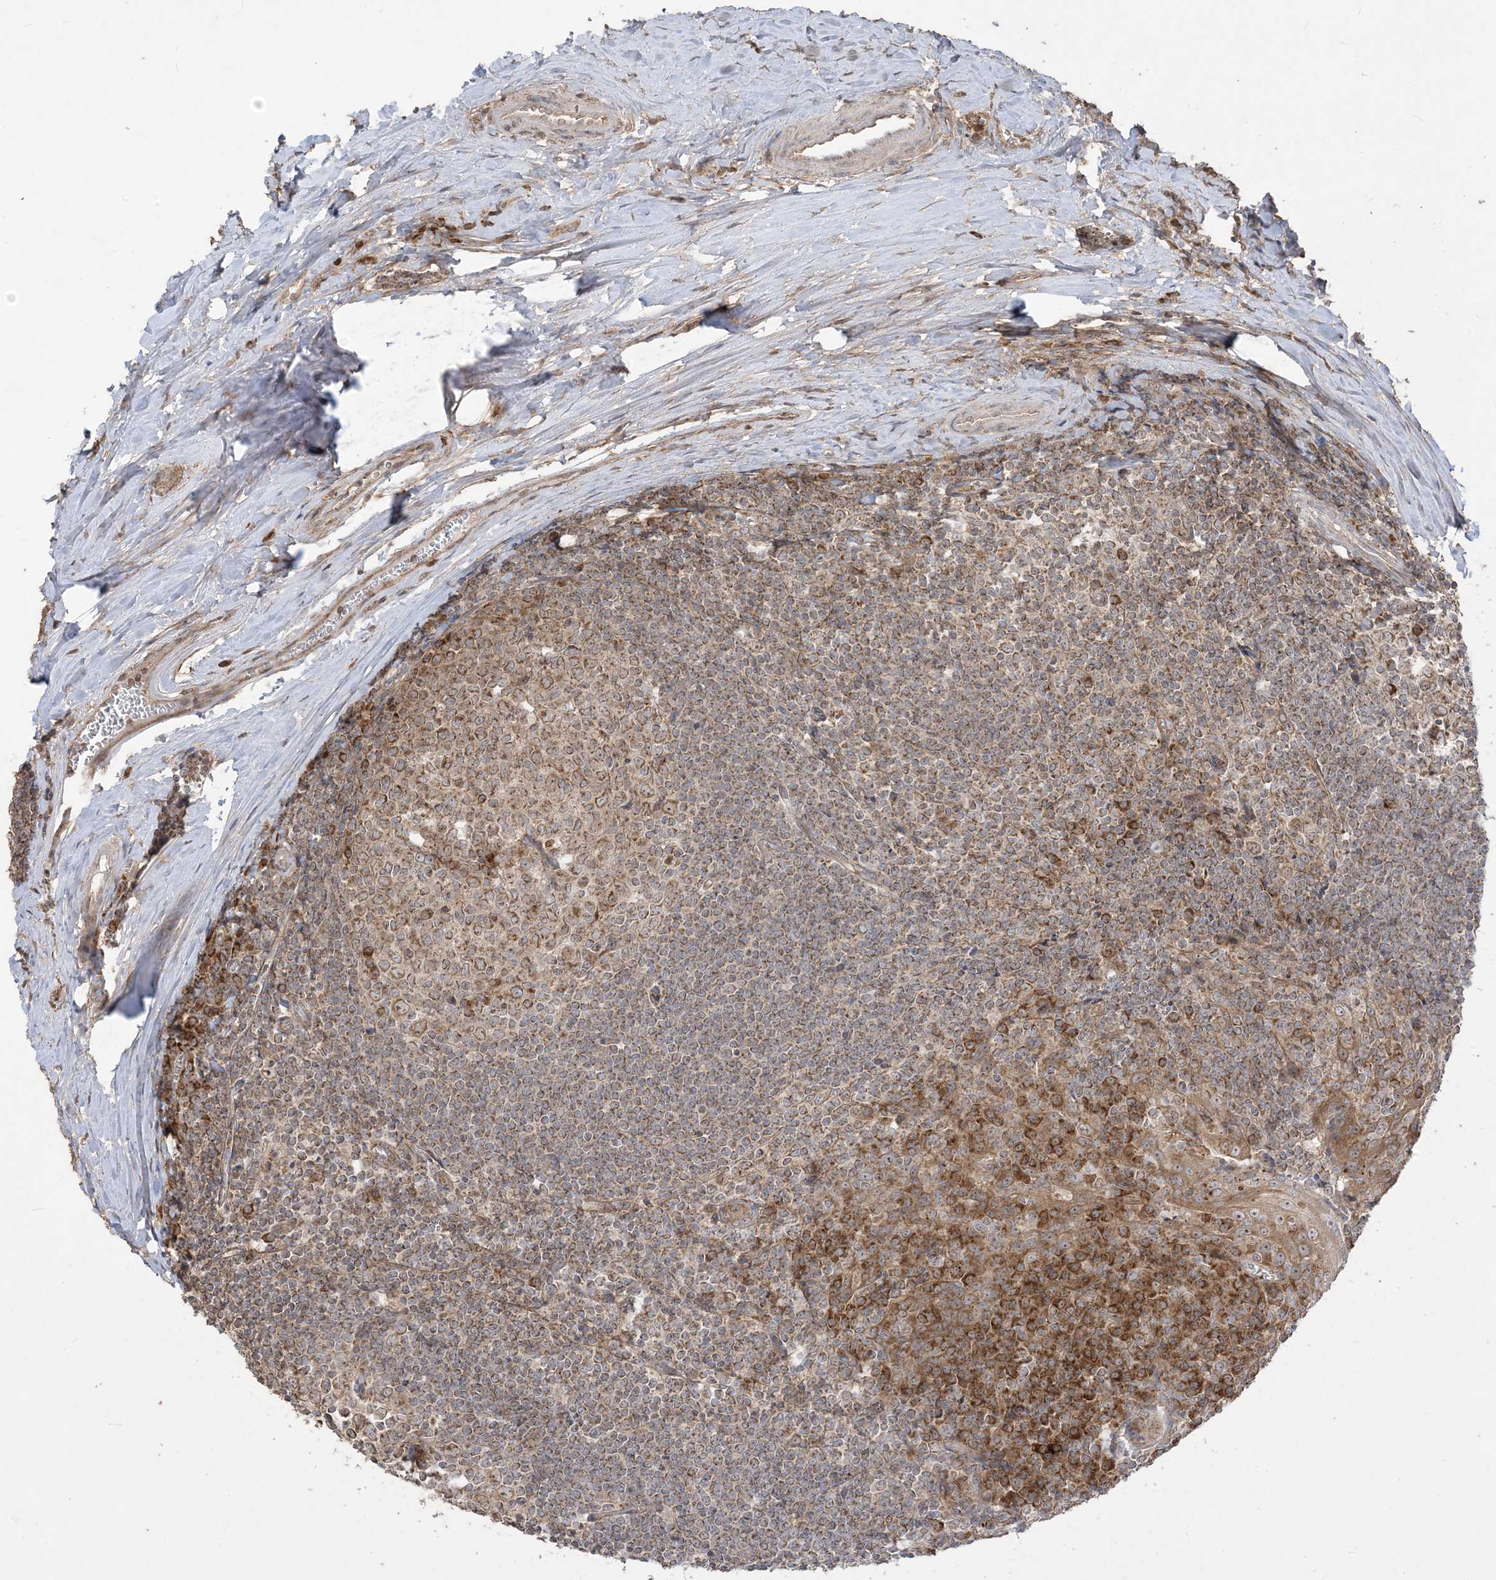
{"staining": {"intensity": "strong", "quantity": "25%-75%", "location": "cytoplasmic/membranous"}, "tissue": "tonsil", "cell_type": "Germinal center cells", "image_type": "normal", "snomed": [{"axis": "morphology", "description": "Normal tissue, NOS"}, {"axis": "topography", "description": "Tonsil"}], "caption": "Brown immunohistochemical staining in normal human tonsil demonstrates strong cytoplasmic/membranous expression in approximately 25%-75% of germinal center cells. The protein is stained brown, and the nuclei are stained in blue (DAB (3,3'-diaminobenzidine) IHC with brightfield microscopy, high magnification).", "gene": "SIRT3", "patient": {"sex": "male", "age": 27}}